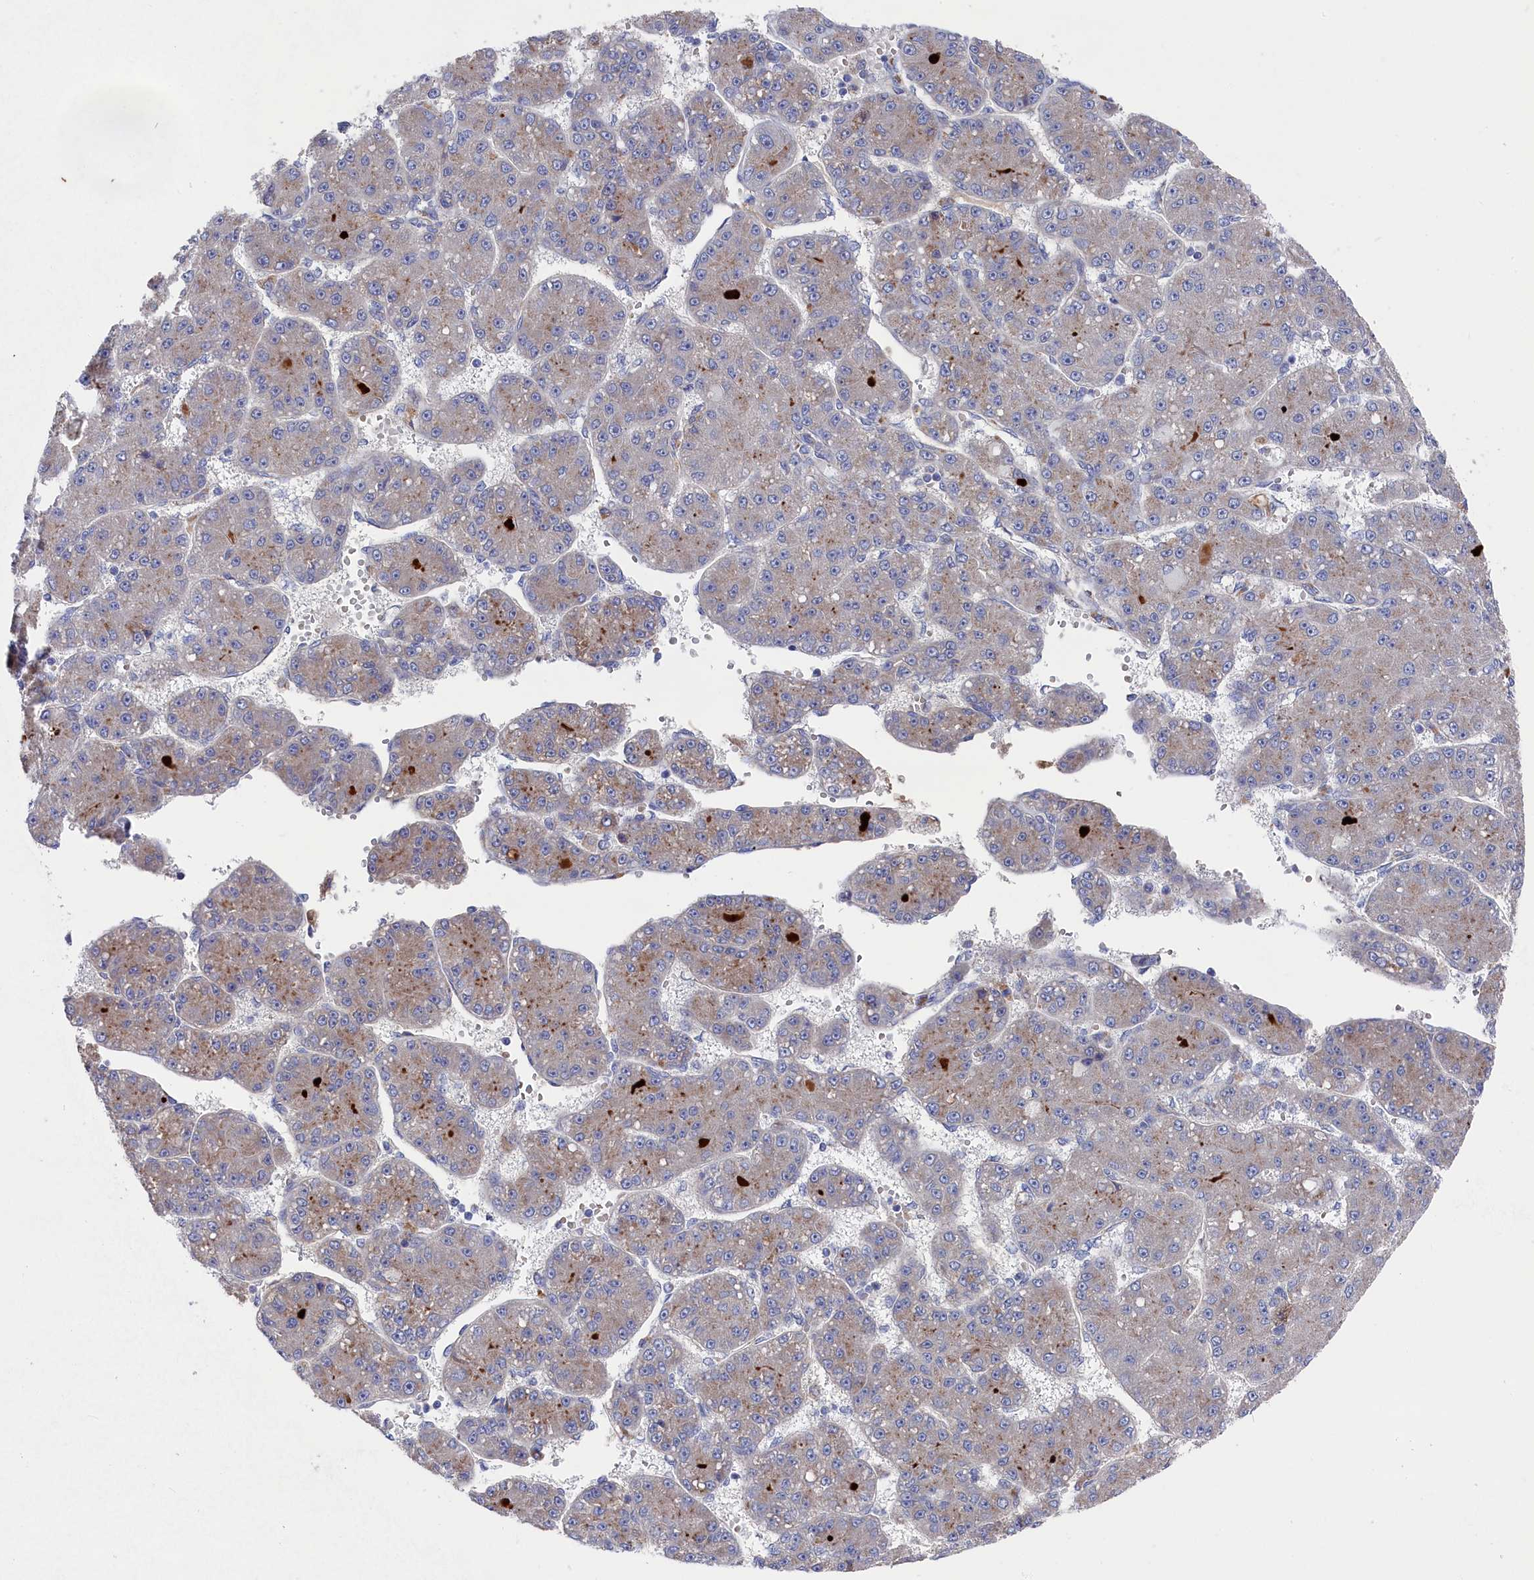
{"staining": {"intensity": "moderate", "quantity": "<25%", "location": "cytoplasmic/membranous"}, "tissue": "liver cancer", "cell_type": "Tumor cells", "image_type": "cancer", "snomed": [{"axis": "morphology", "description": "Carcinoma, Hepatocellular, NOS"}, {"axis": "topography", "description": "Liver"}], "caption": "A brown stain shows moderate cytoplasmic/membranous expression of a protein in liver cancer (hepatocellular carcinoma) tumor cells.", "gene": "GPR108", "patient": {"sex": "male", "age": 67}}